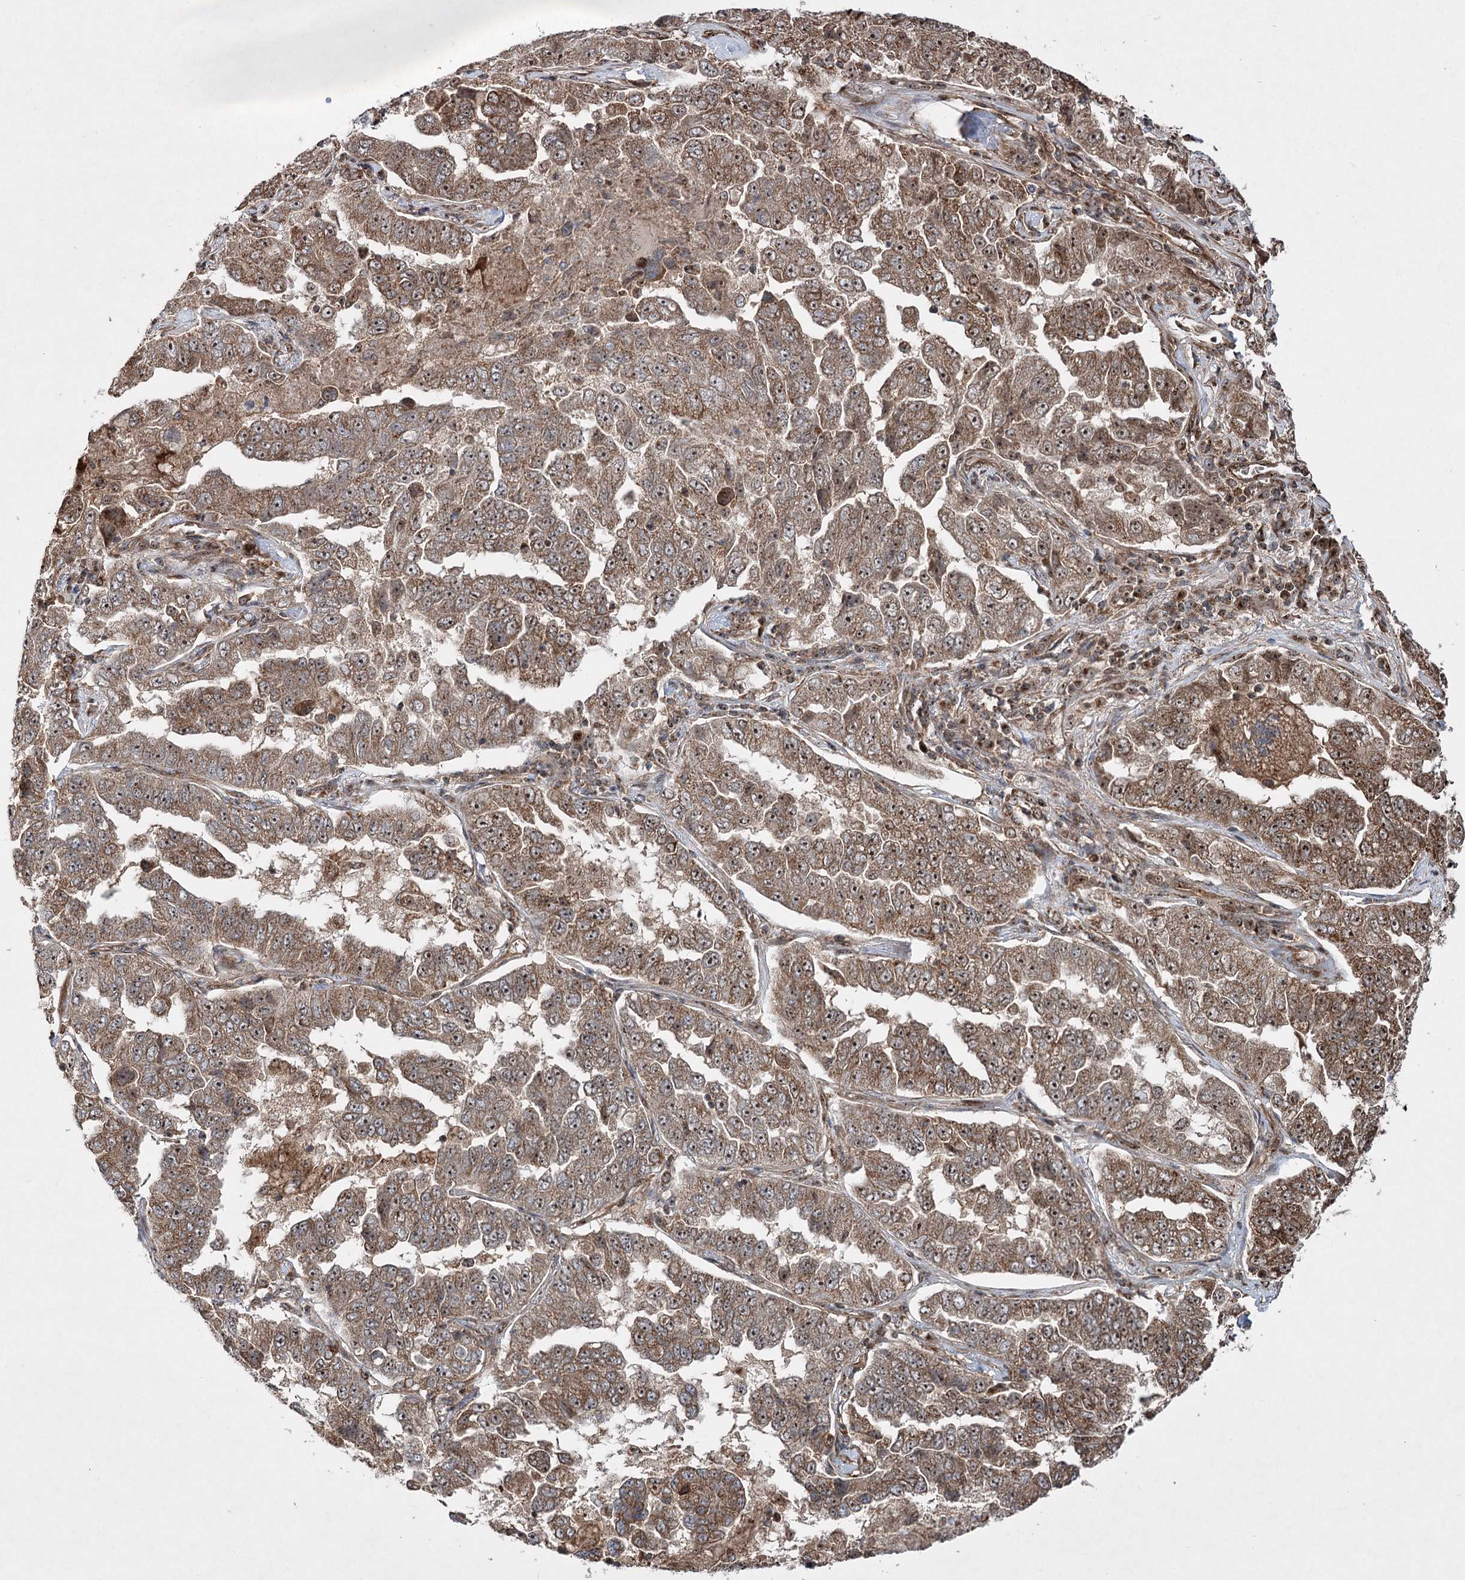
{"staining": {"intensity": "moderate", "quantity": ">75%", "location": "cytoplasmic/membranous,nuclear"}, "tissue": "lung cancer", "cell_type": "Tumor cells", "image_type": "cancer", "snomed": [{"axis": "morphology", "description": "Adenocarcinoma, NOS"}, {"axis": "topography", "description": "Lung"}], "caption": "IHC image of adenocarcinoma (lung) stained for a protein (brown), which shows medium levels of moderate cytoplasmic/membranous and nuclear positivity in approximately >75% of tumor cells.", "gene": "SERINC5", "patient": {"sex": "female", "age": 51}}